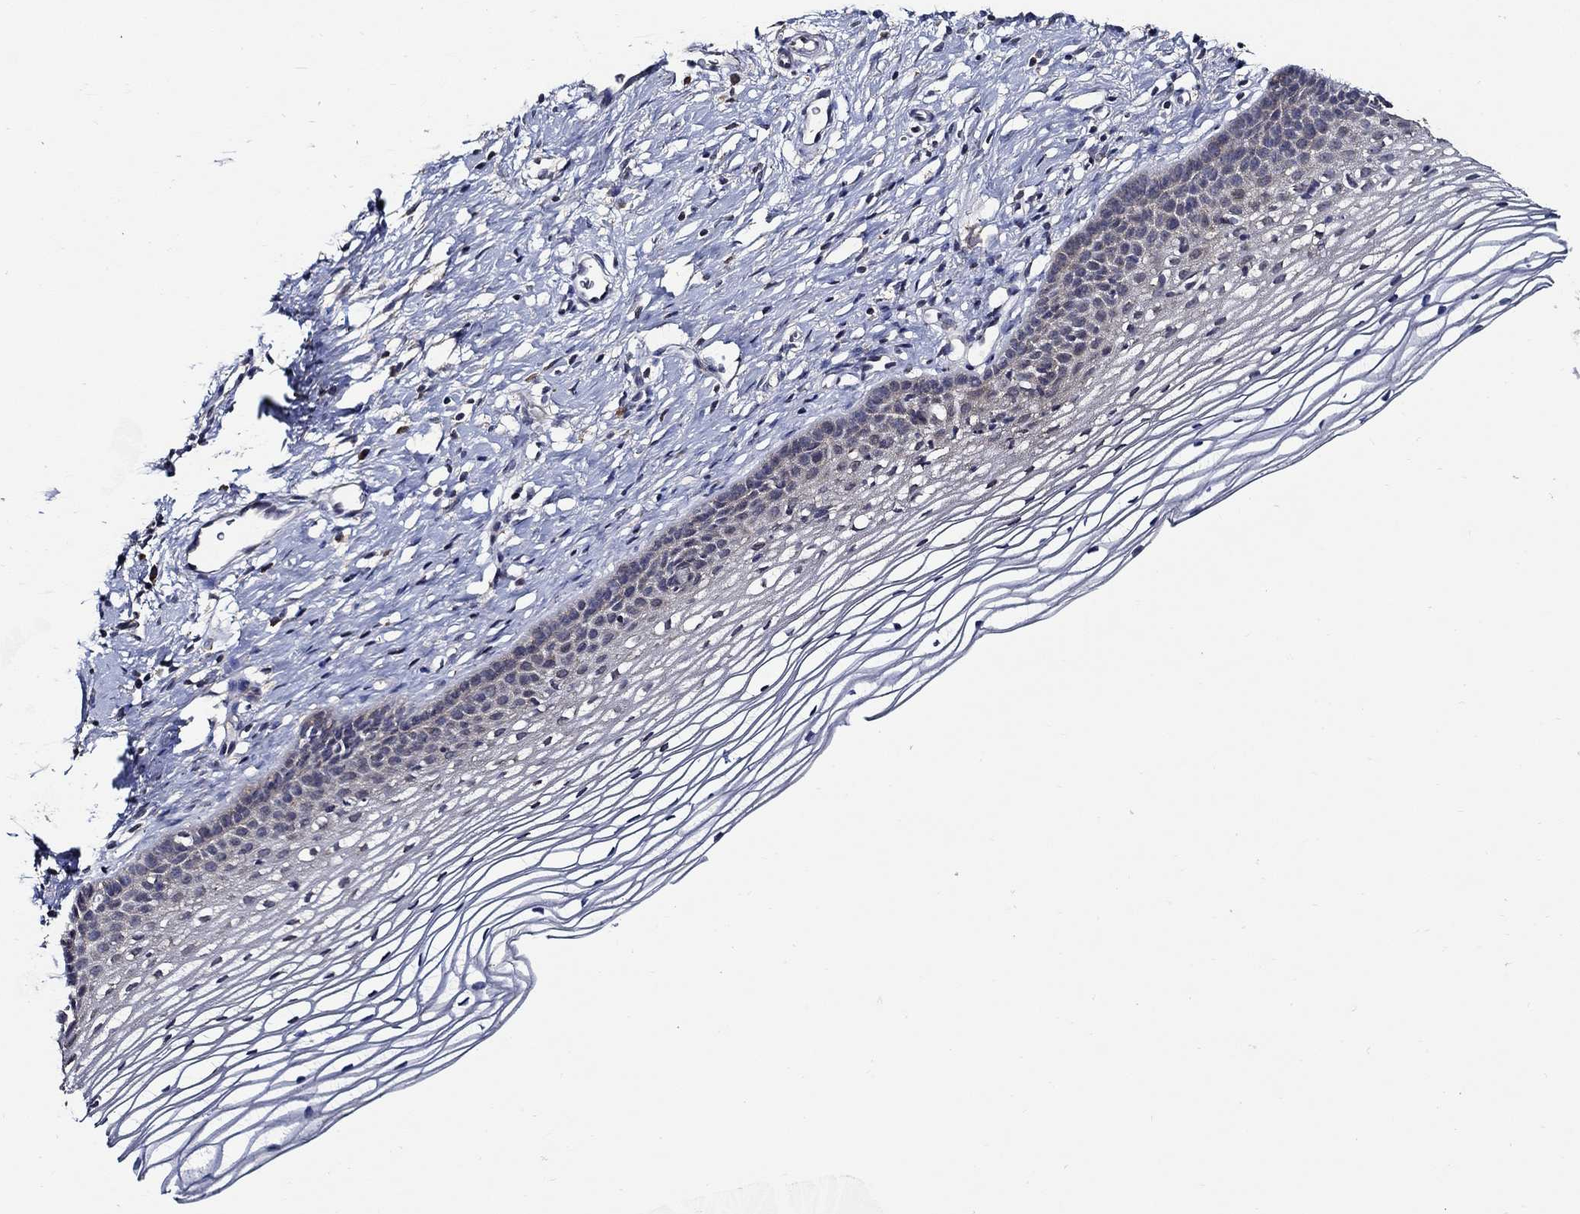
{"staining": {"intensity": "negative", "quantity": "none", "location": "none"}, "tissue": "cervix", "cell_type": "Glandular cells", "image_type": "normal", "snomed": [{"axis": "morphology", "description": "Normal tissue, NOS"}, {"axis": "topography", "description": "Cervix"}], "caption": "The image demonstrates no staining of glandular cells in benign cervix.", "gene": "WDR53", "patient": {"sex": "female", "age": 39}}